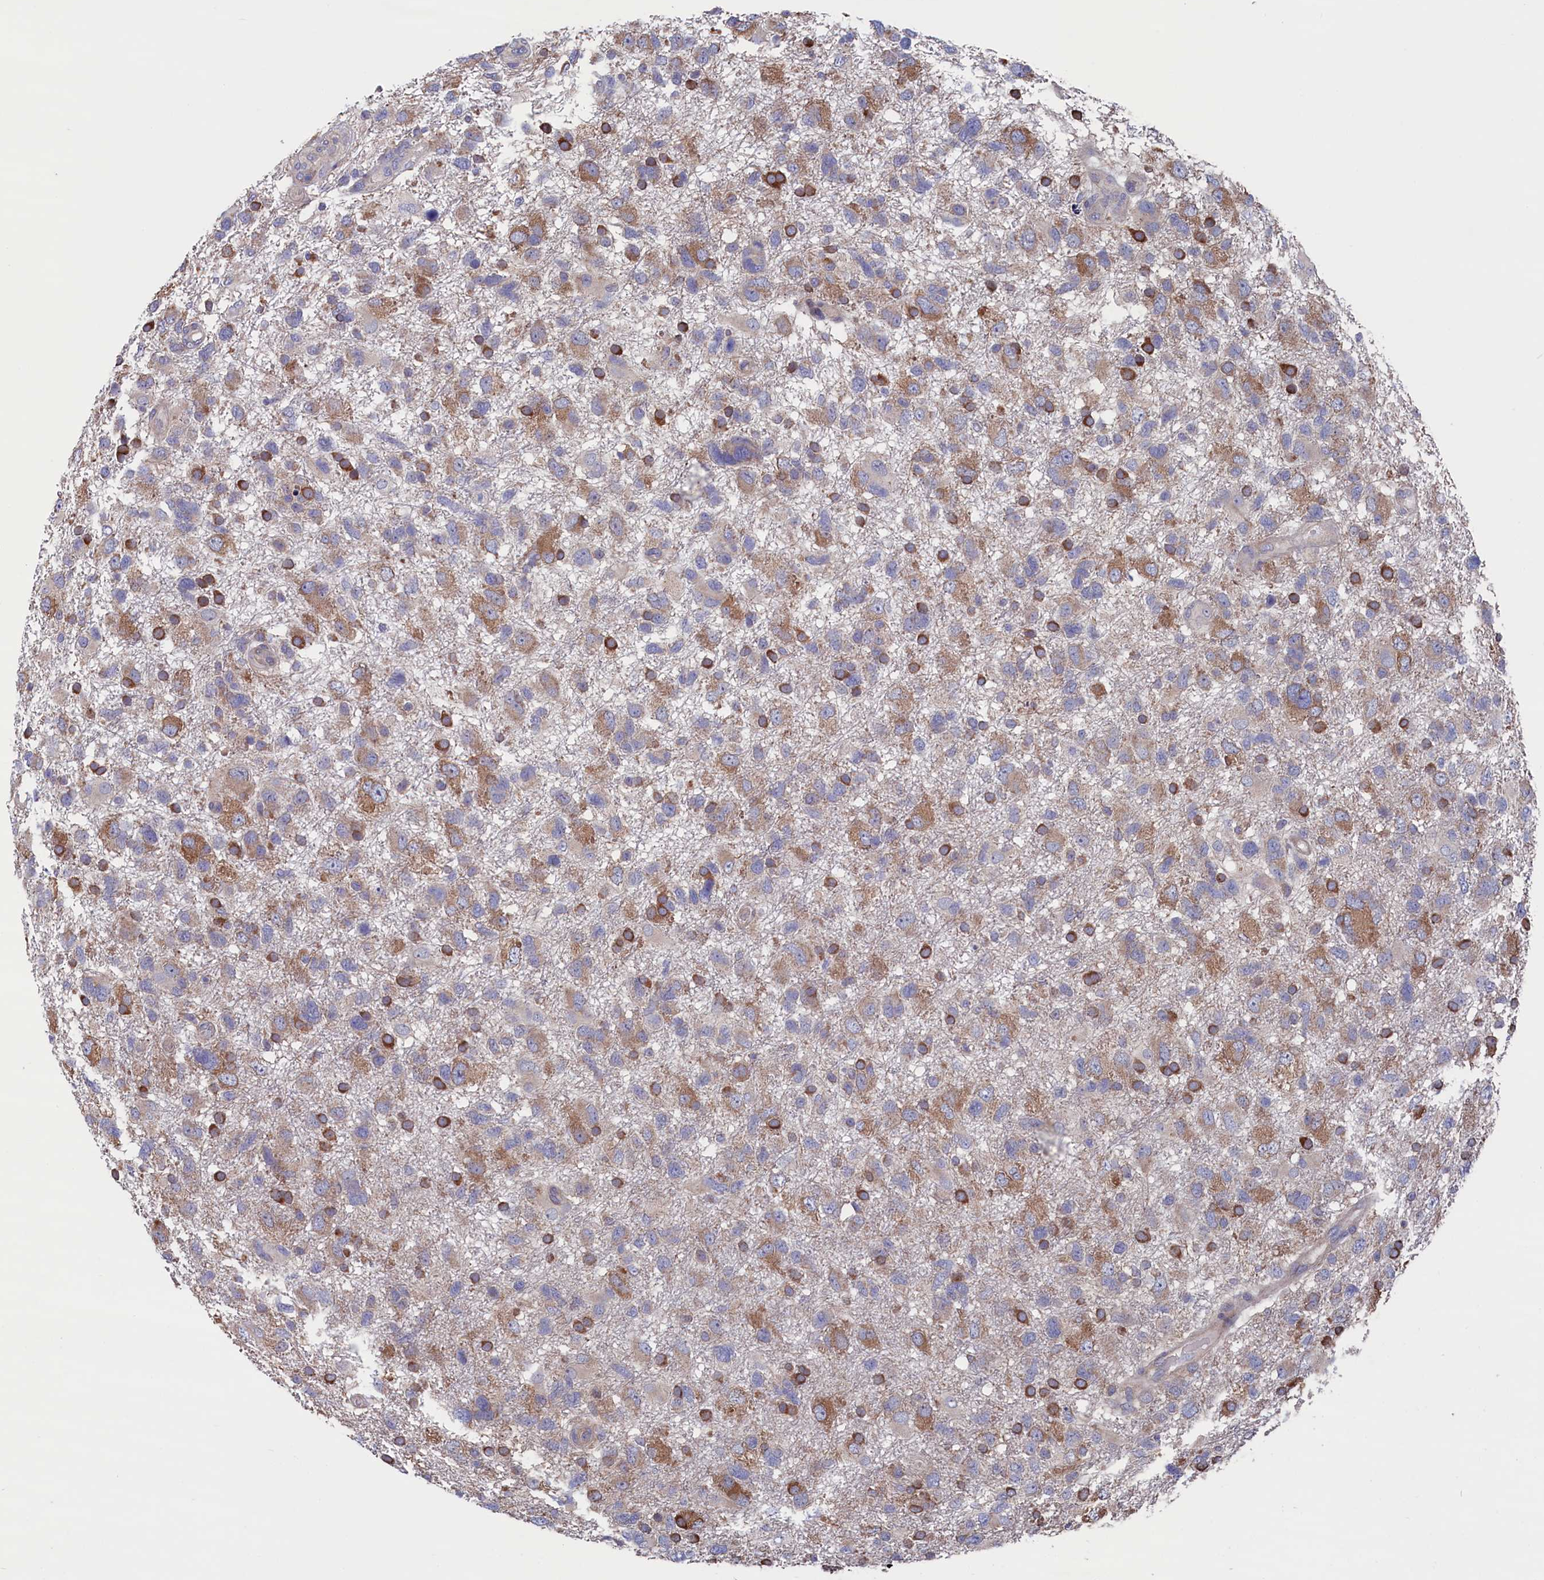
{"staining": {"intensity": "moderate", "quantity": "25%-75%", "location": "cytoplasmic/membranous"}, "tissue": "glioma", "cell_type": "Tumor cells", "image_type": "cancer", "snomed": [{"axis": "morphology", "description": "Glioma, malignant, High grade"}, {"axis": "topography", "description": "Brain"}], "caption": "Human glioma stained with a brown dye reveals moderate cytoplasmic/membranous positive expression in approximately 25%-75% of tumor cells.", "gene": "SPATA13", "patient": {"sex": "male", "age": 61}}